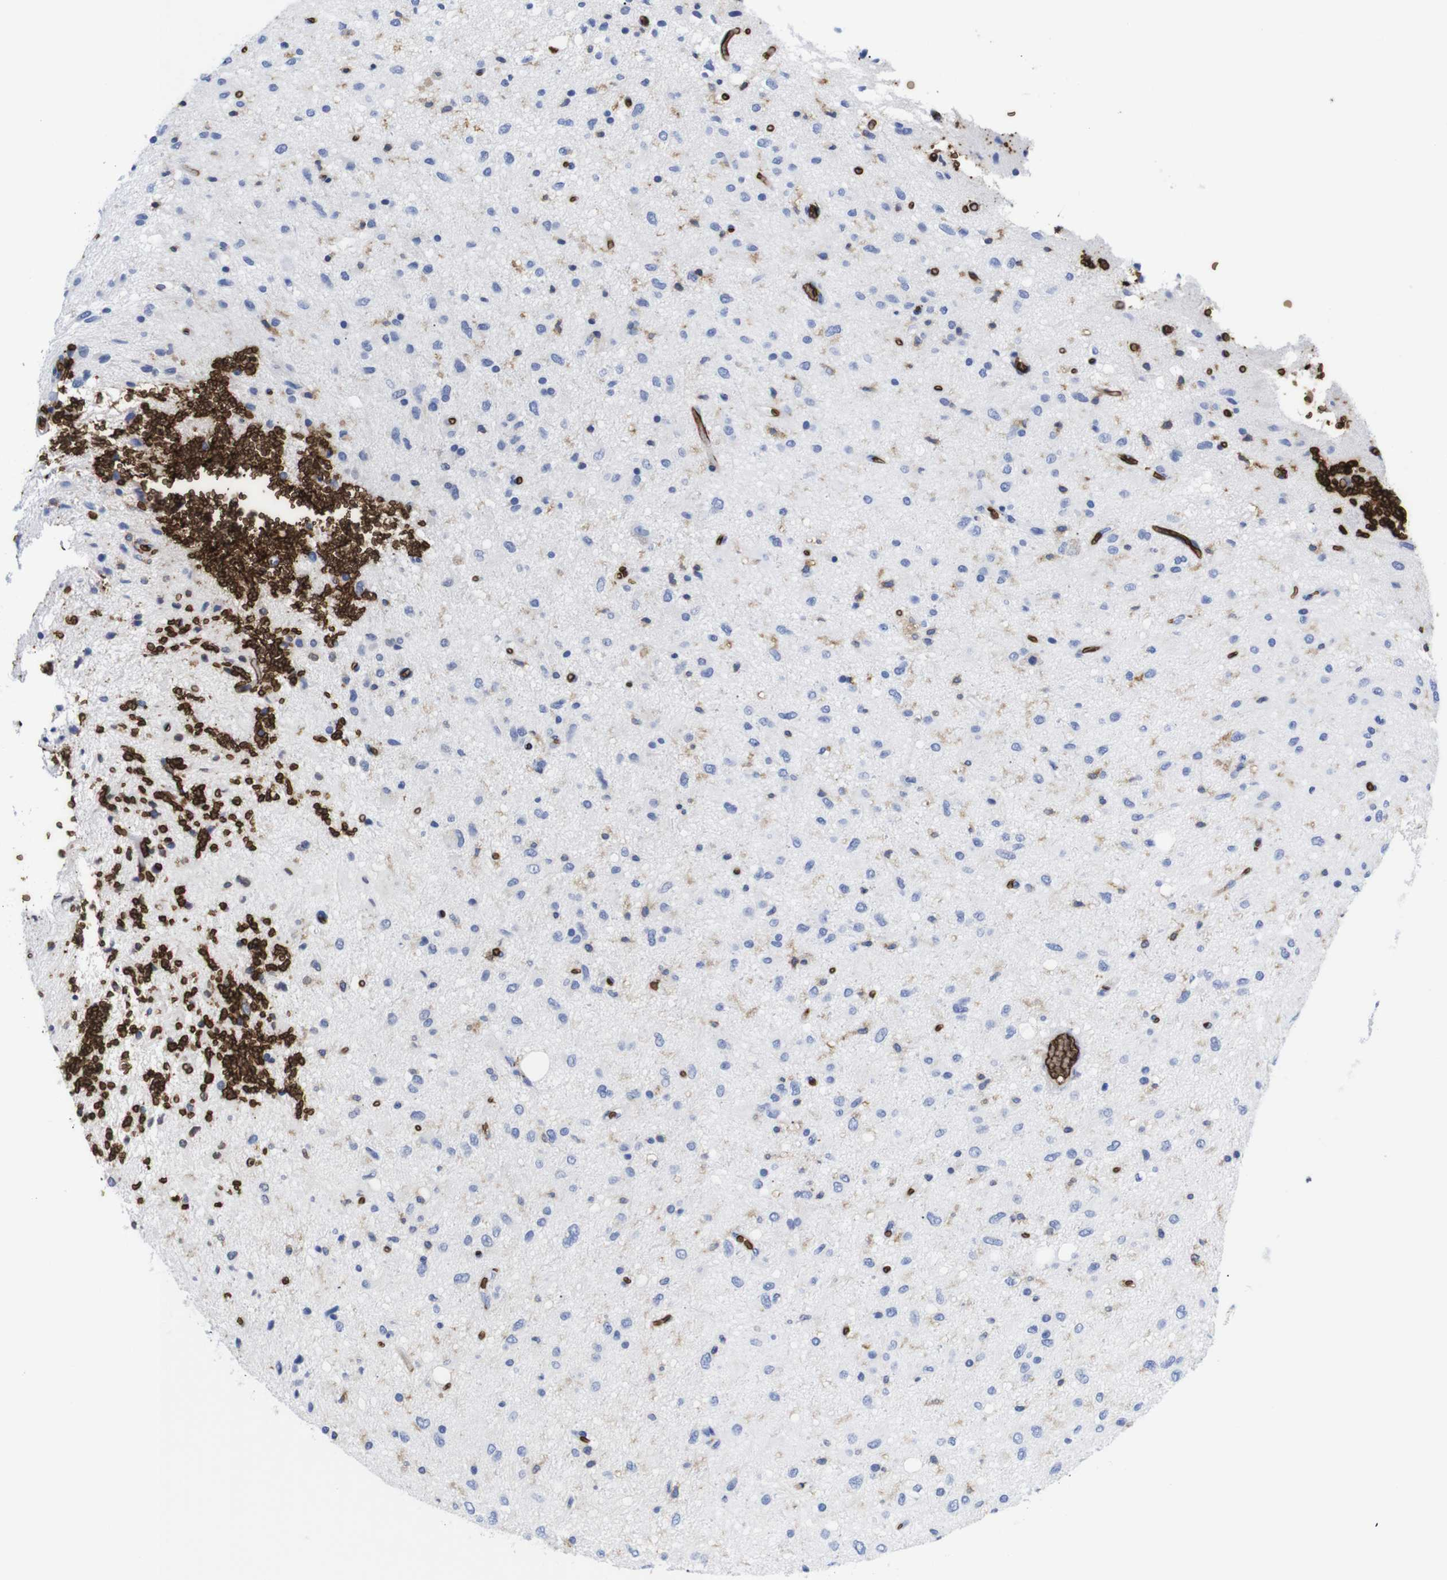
{"staining": {"intensity": "negative", "quantity": "none", "location": "none"}, "tissue": "glioma", "cell_type": "Tumor cells", "image_type": "cancer", "snomed": [{"axis": "morphology", "description": "Glioma, malignant, Low grade"}, {"axis": "topography", "description": "Brain"}], "caption": "Protein analysis of low-grade glioma (malignant) shows no significant staining in tumor cells.", "gene": "S1PR2", "patient": {"sex": "male", "age": 77}}